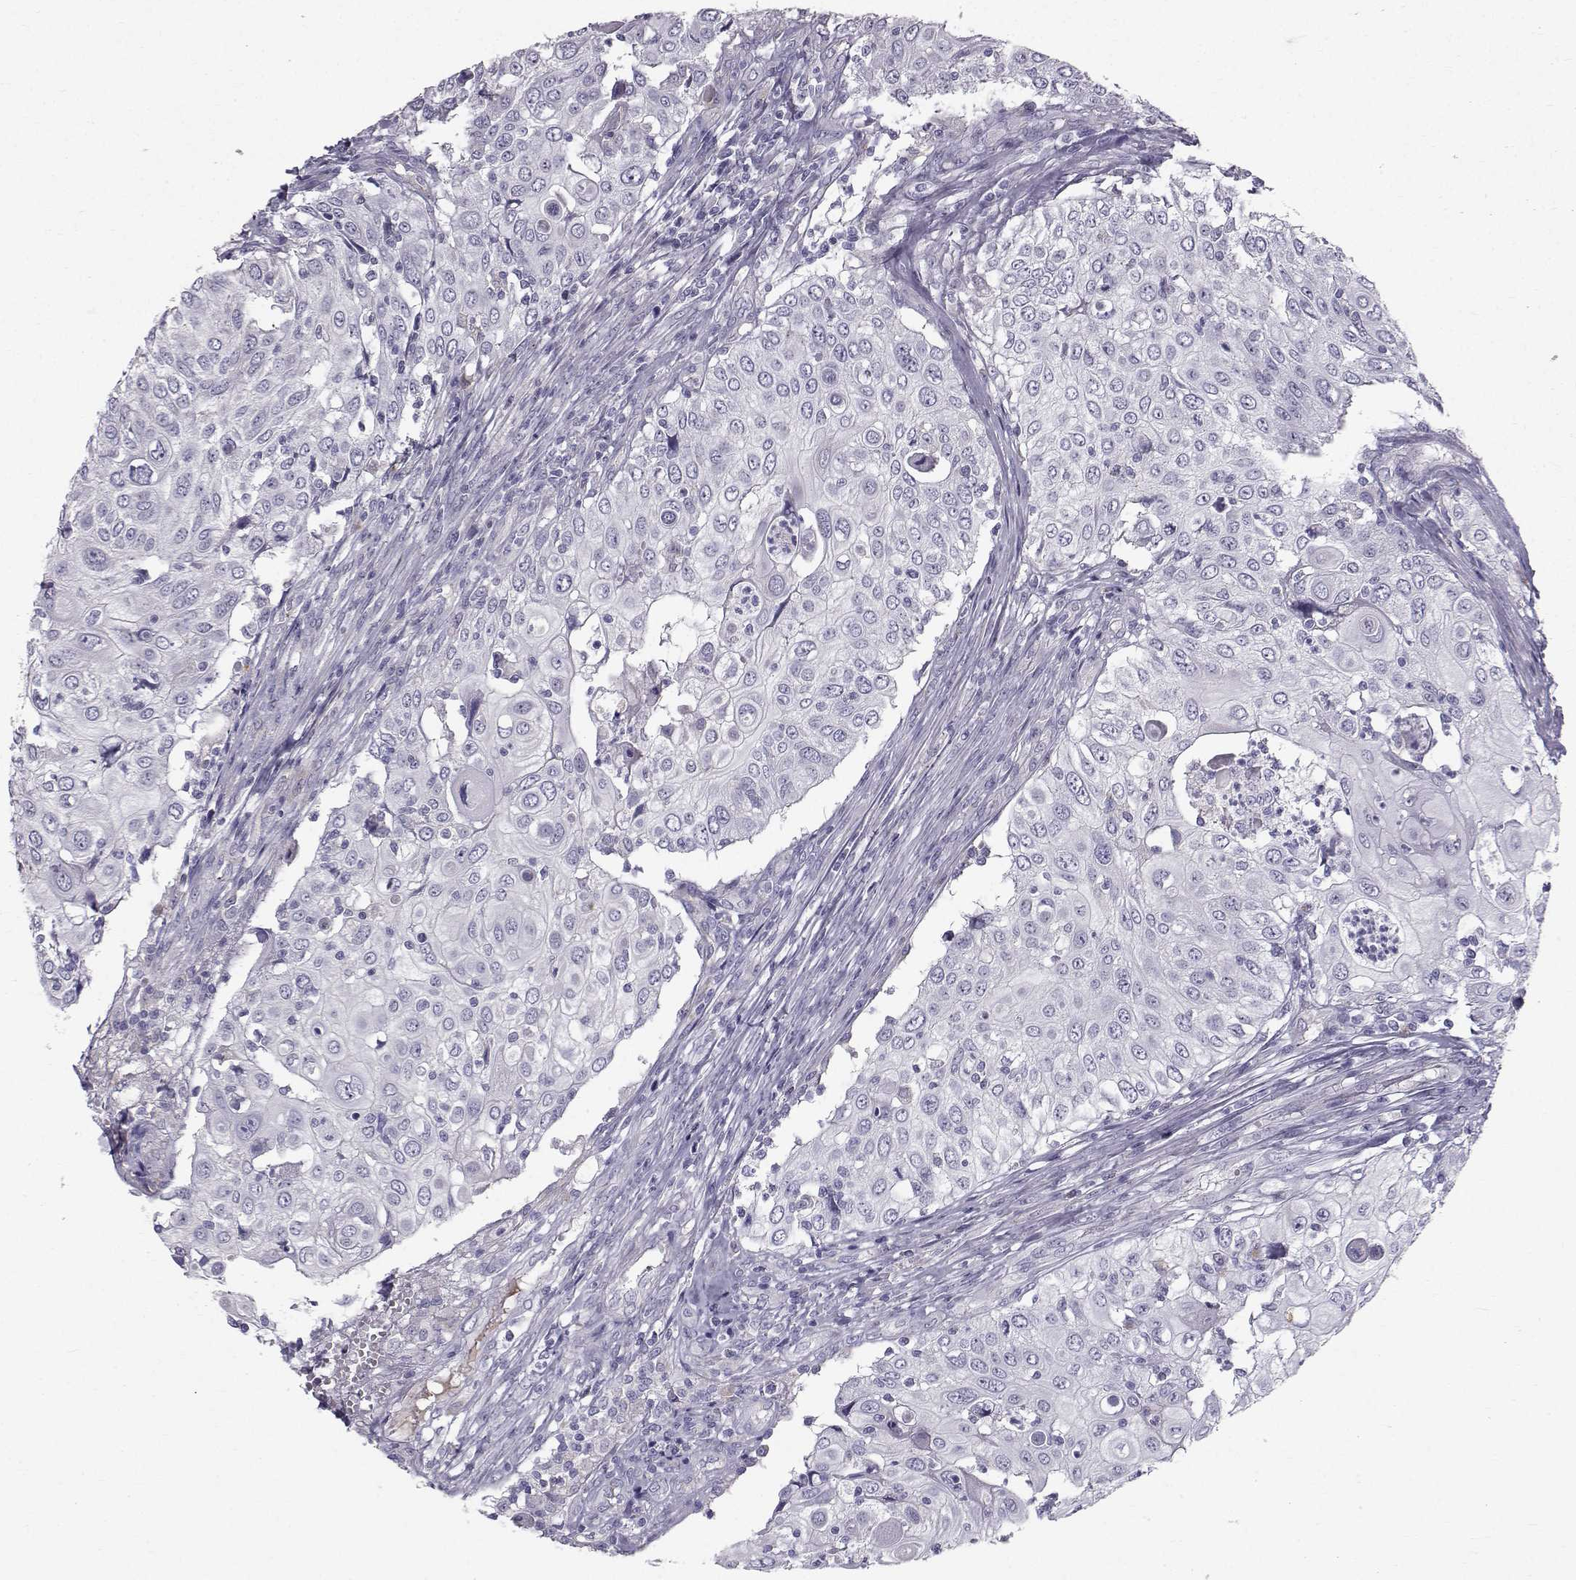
{"staining": {"intensity": "negative", "quantity": "none", "location": "none"}, "tissue": "urothelial cancer", "cell_type": "Tumor cells", "image_type": "cancer", "snomed": [{"axis": "morphology", "description": "Urothelial carcinoma, High grade"}, {"axis": "topography", "description": "Urinary bladder"}], "caption": "A micrograph of urothelial carcinoma (high-grade) stained for a protein exhibits no brown staining in tumor cells.", "gene": "CALCR", "patient": {"sex": "female", "age": 79}}